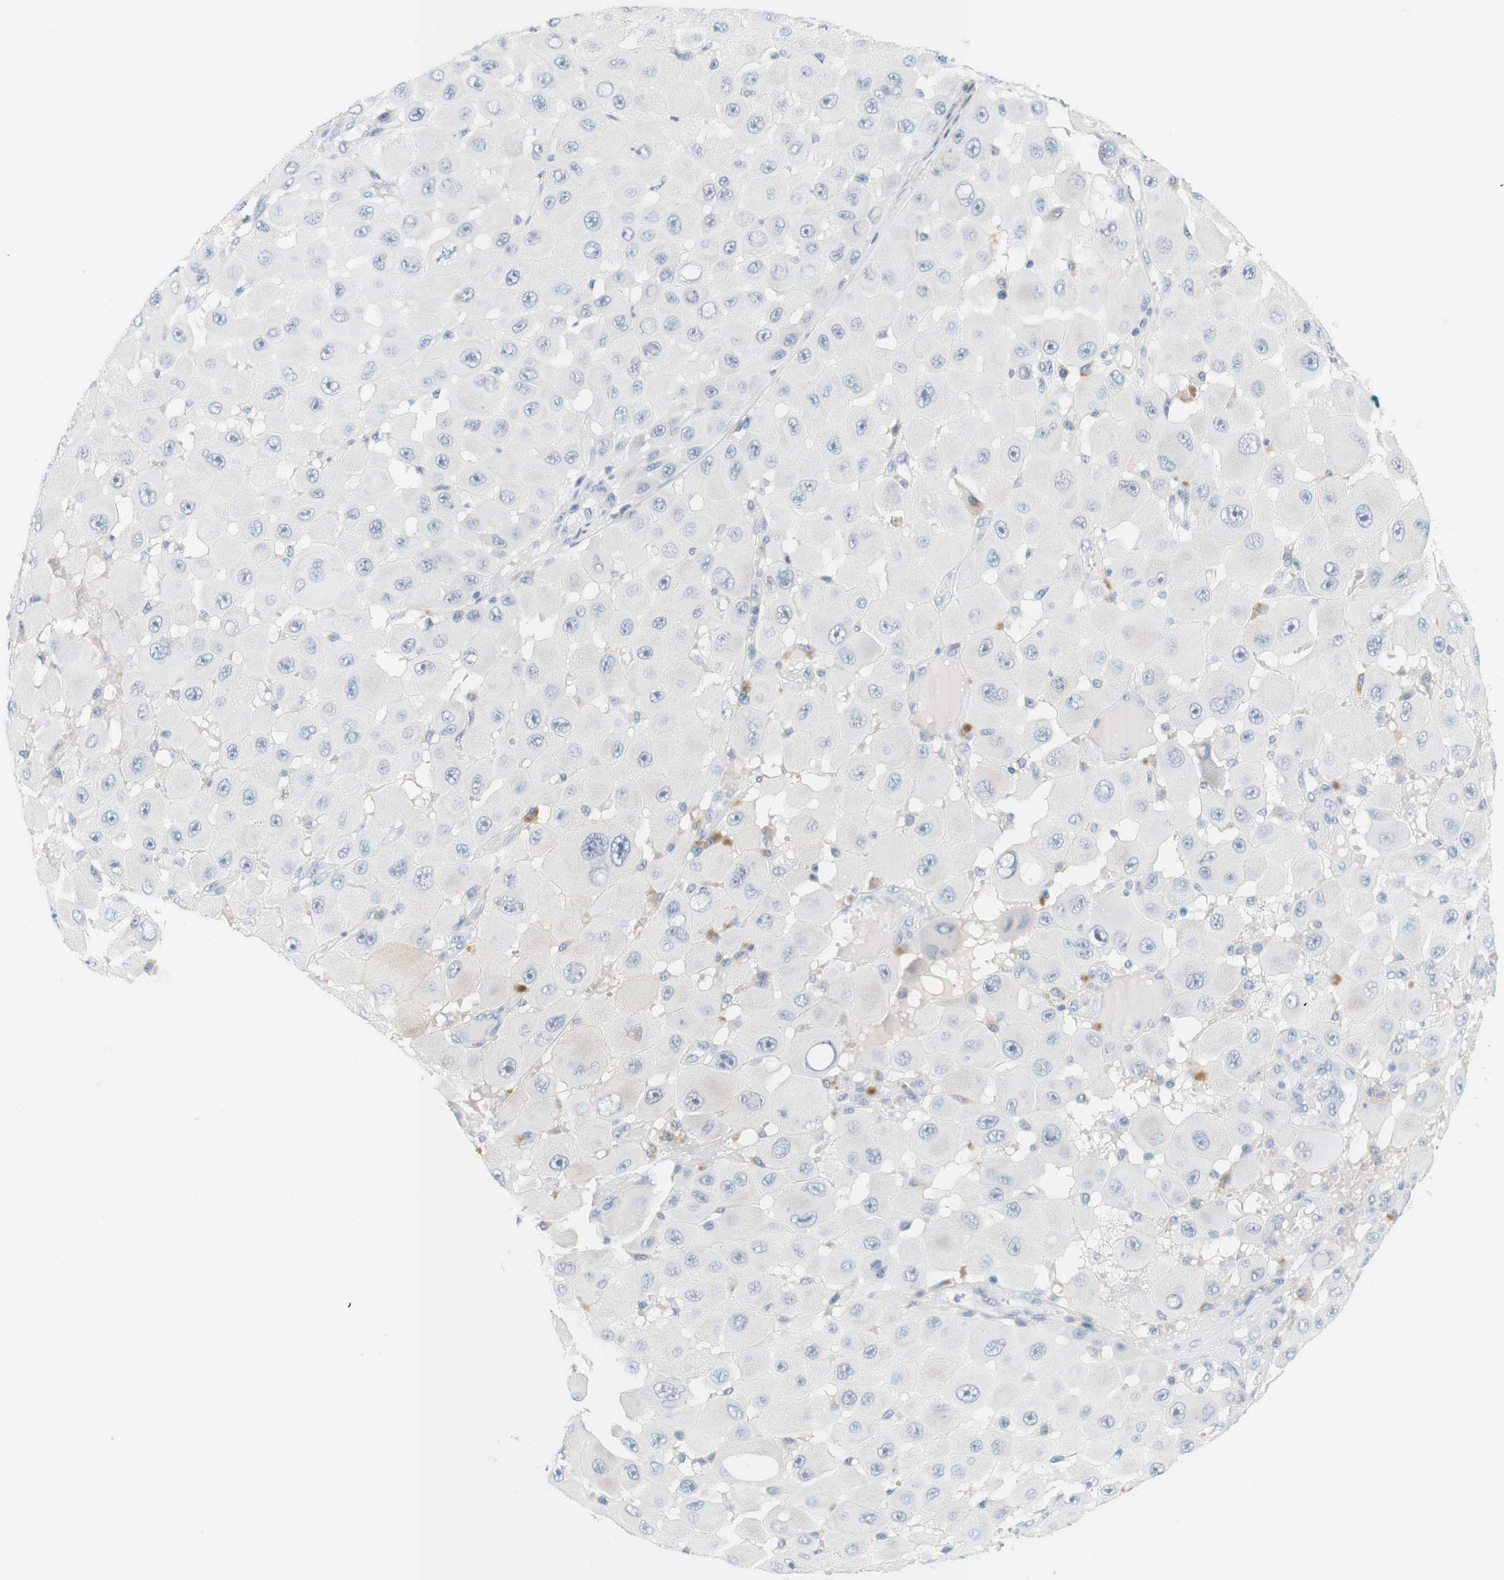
{"staining": {"intensity": "negative", "quantity": "none", "location": "none"}, "tissue": "melanoma", "cell_type": "Tumor cells", "image_type": "cancer", "snomed": [{"axis": "morphology", "description": "Malignant melanoma, NOS"}, {"axis": "topography", "description": "Skin"}], "caption": "The histopathology image displays no staining of tumor cells in melanoma. (Brightfield microscopy of DAB (3,3'-diaminobenzidine) immunohistochemistry at high magnification).", "gene": "OPRM1", "patient": {"sex": "female", "age": 81}}